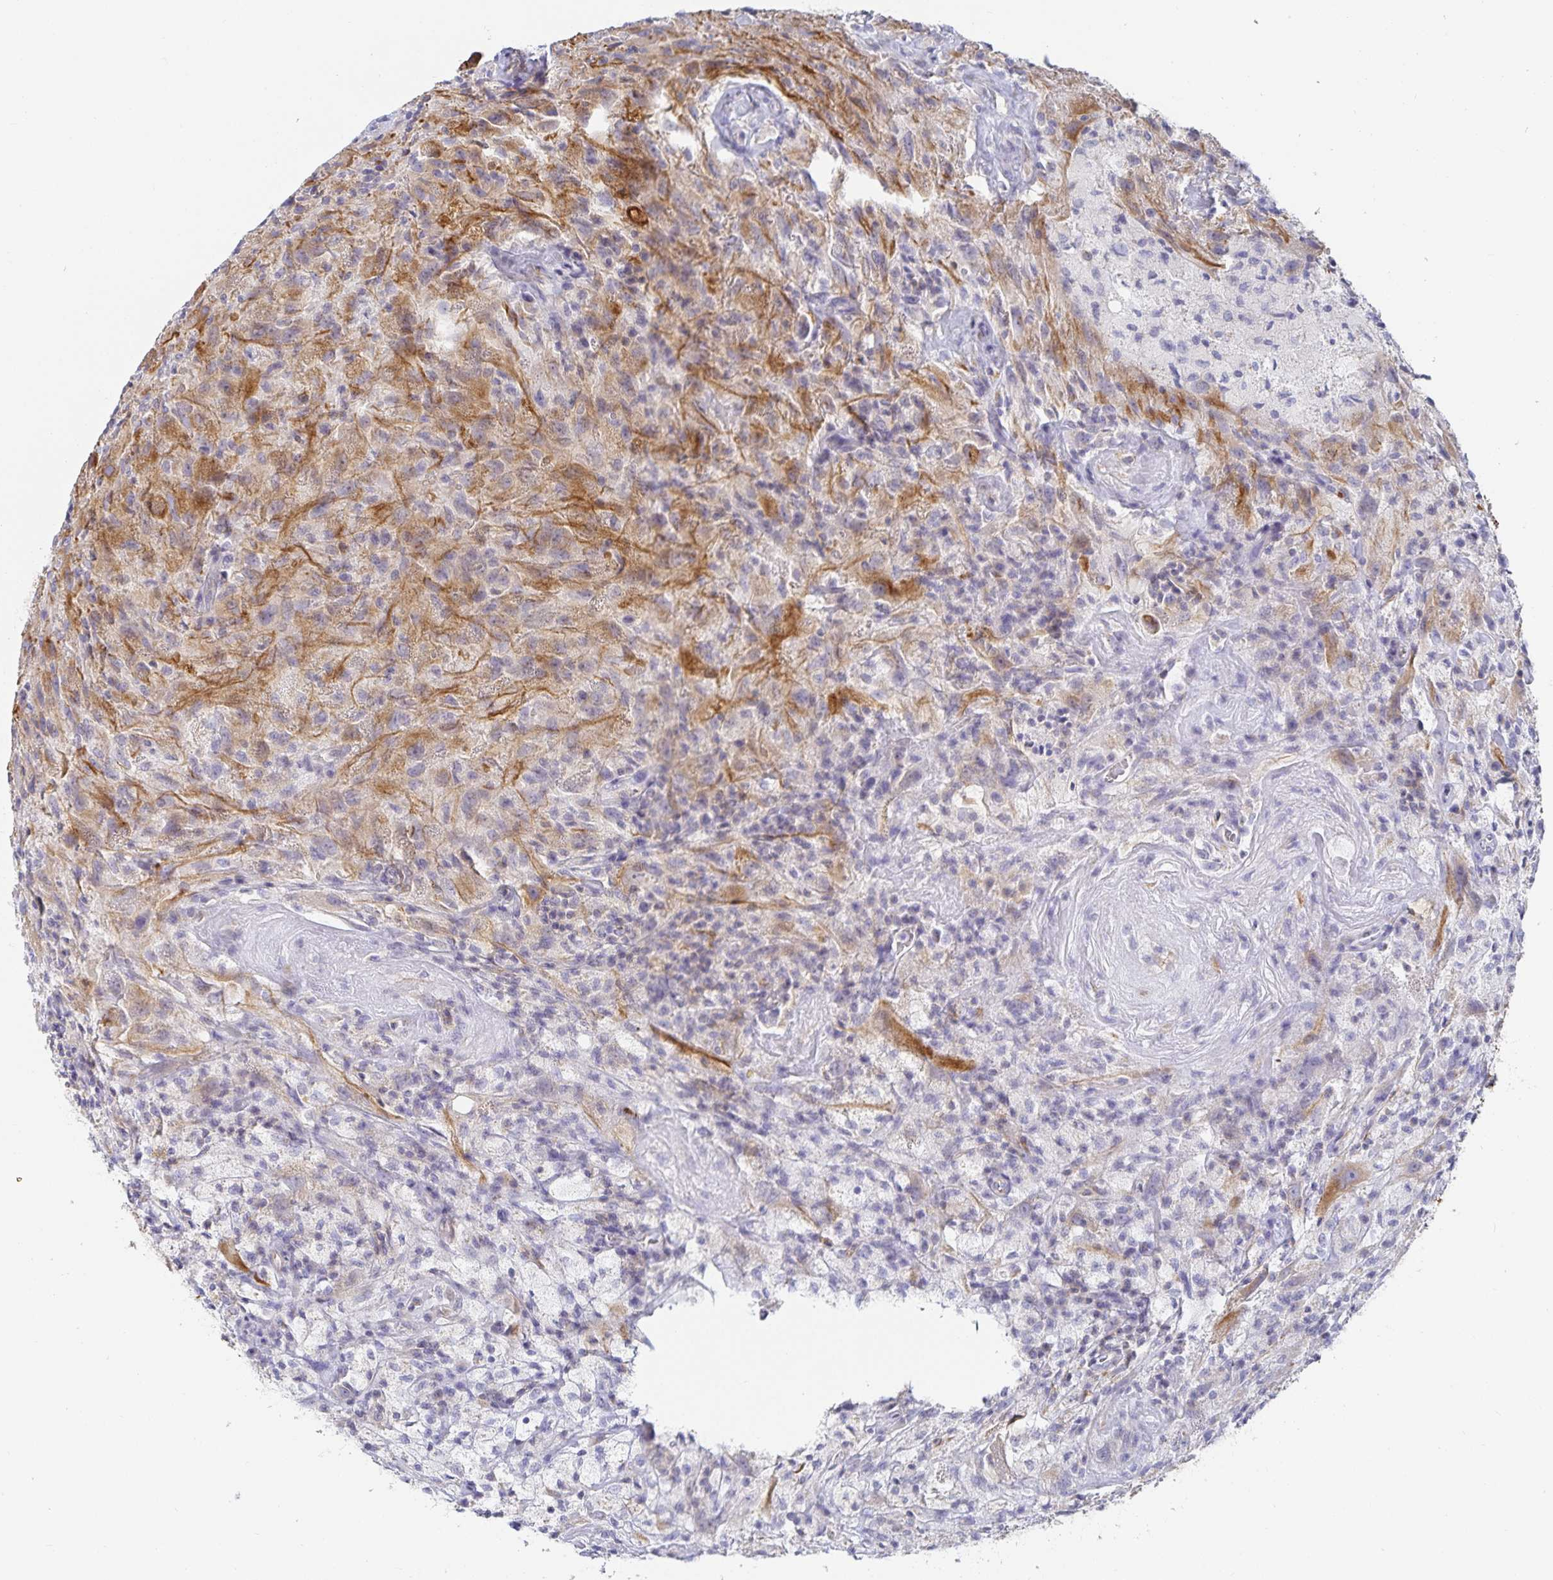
{"staining": {"intensity": "moderate", "quantity": "<25%", "location": "cytoplasmic/membranous"}, "tissue": "glioma", "cell_type": "Tumor cells", "image_type": "cancer", "snomed": [{"axis": "morphology", "description": "Glioma, malignant, High grade"}, {"axis": "topography", "description": "Brain"}], "caption": "Moderate cytoplasmic/membranous positivity is identified in approximately <25% of tumor cells in malignant high-grade glioma.", "gene": "SFTPA1", "patient": {"sex": "male", "age": 68}}